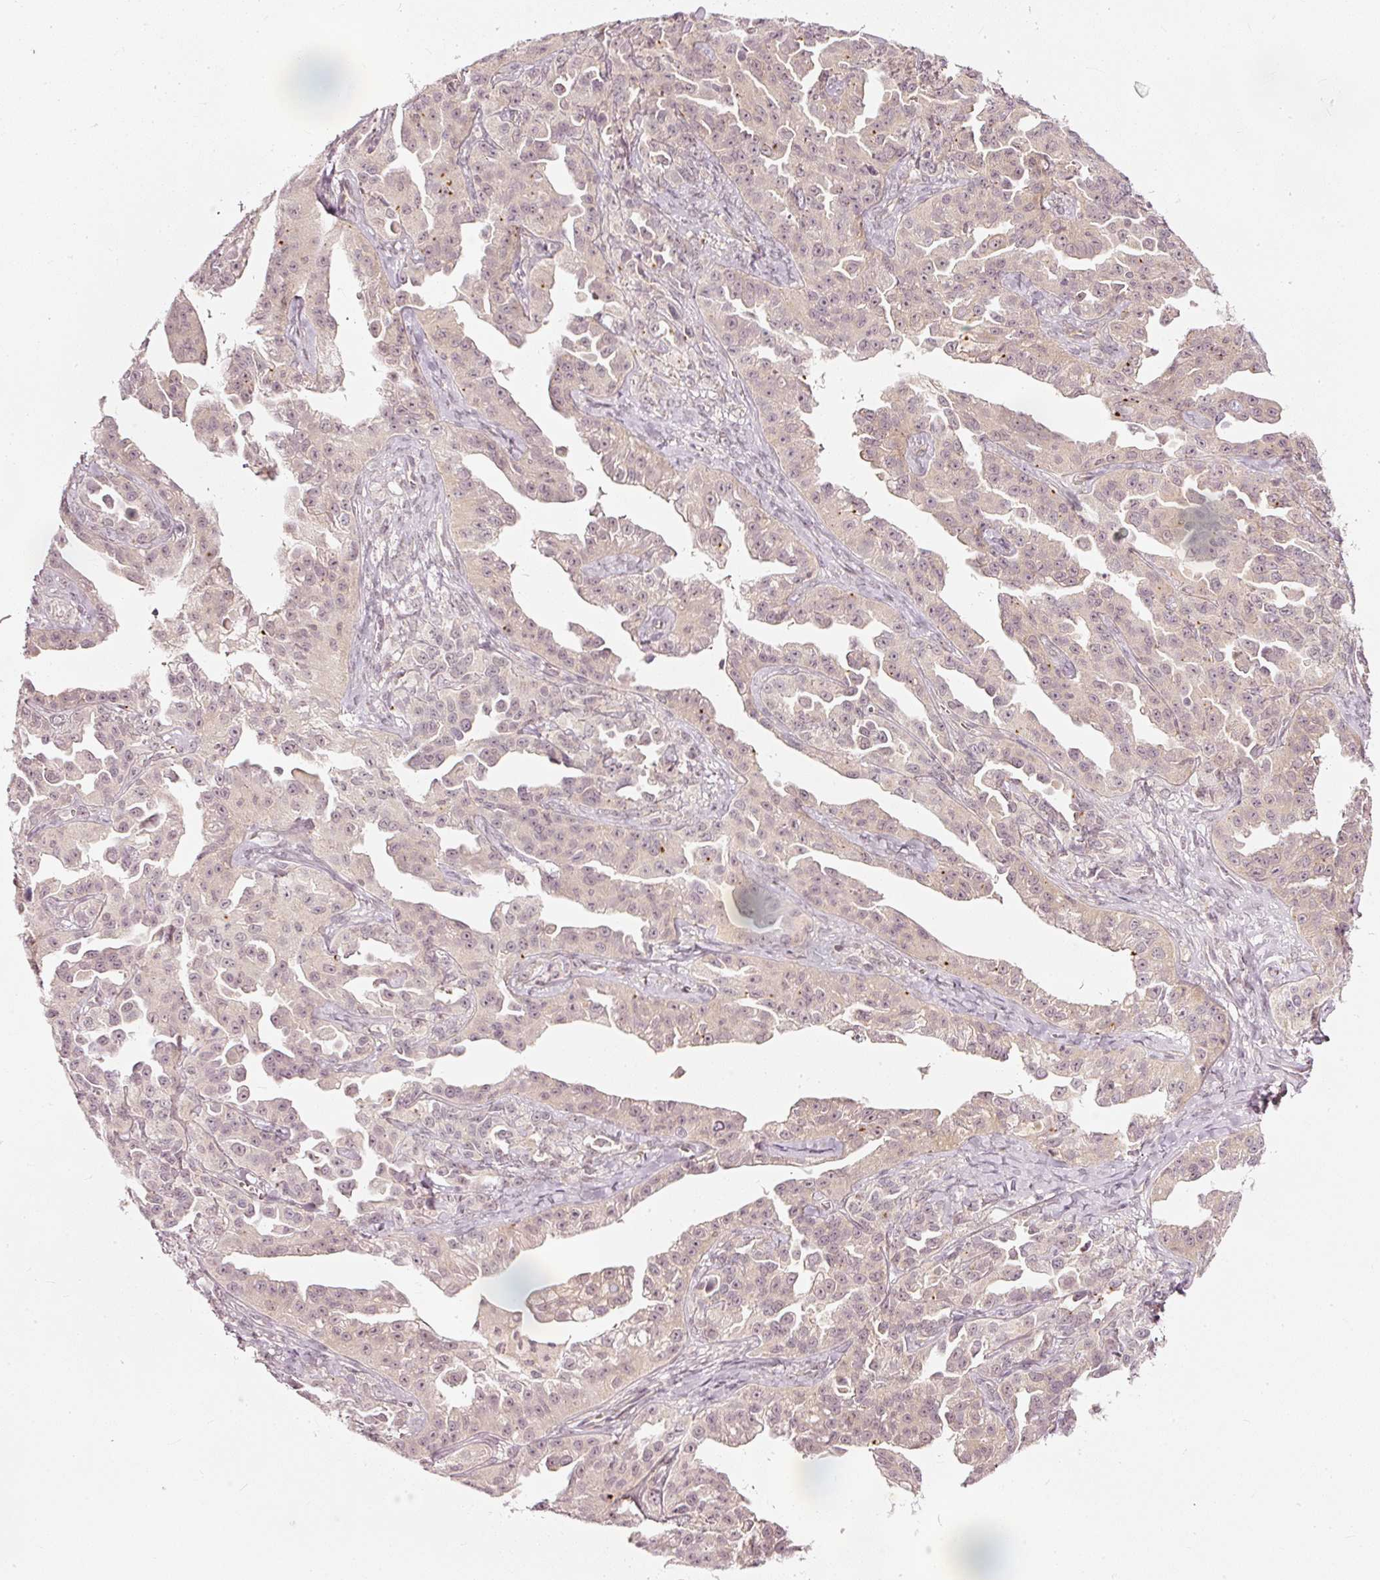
{"staining": {"intensity": "strong", "quantity": "<25%", "location": "cytoplasmic/membranous"}, "tissue": "ovarian cancer", "cell_type": "Tumor cells", "image_type": "cancer", "snomed": [{"axis": "morphology", "description": "Cystadenocarcinoma, serous, NOS"}, {"axis": "topography", "description": "Ovary"}], "caption": "Protein staining displays strong cytoplasmic/membranous positivity in approximately <25% of tumor cells in ovarian cancer.", "gene": "DRD2", "patient": {"sex": "female", "age": 75}}